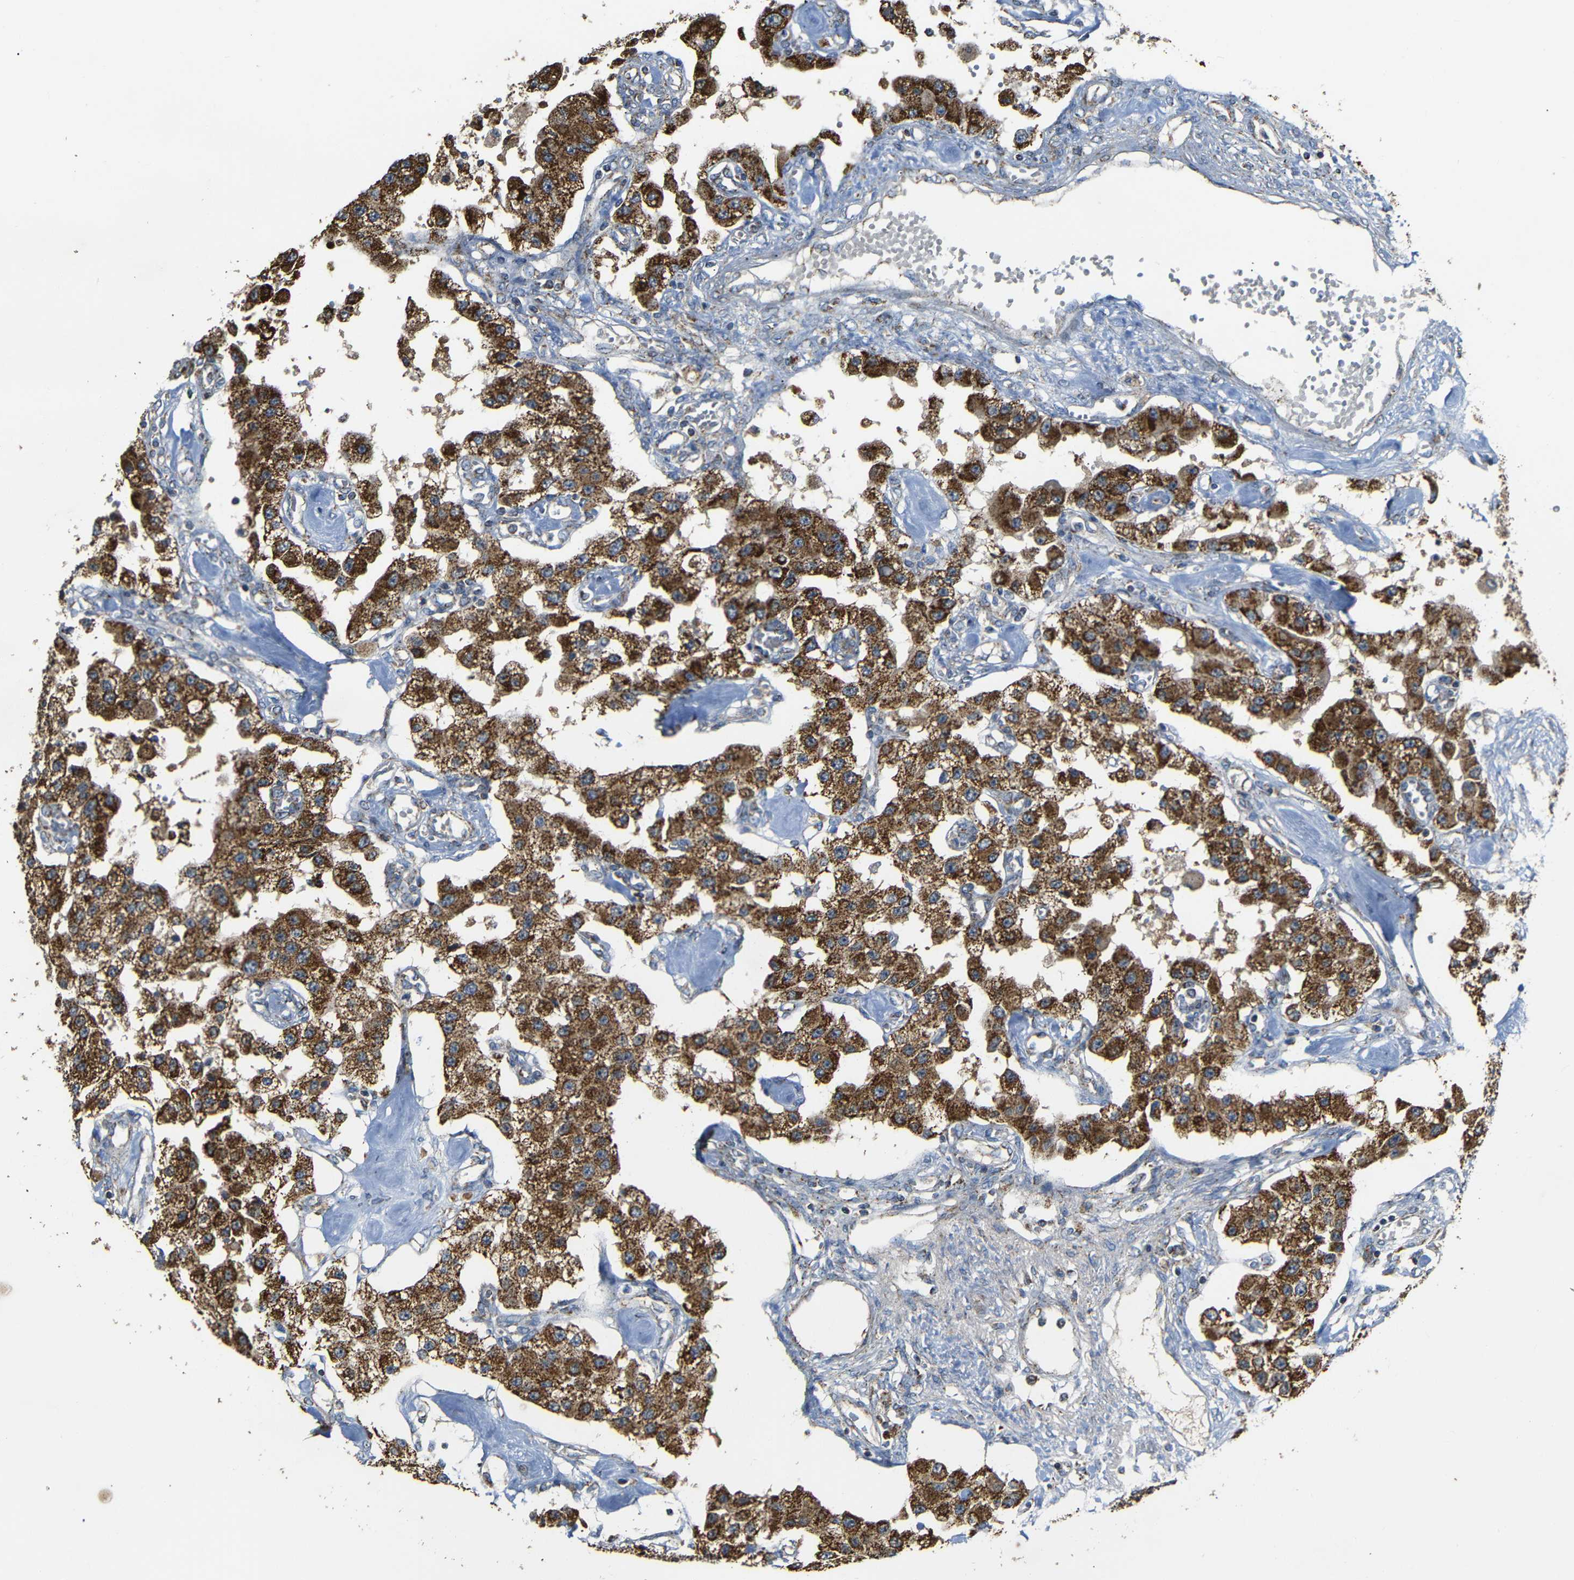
{"staining": {"intensity": "strong", "quantity": ">75%", "location": "cytoplasmic/membranous"}, "tissue": "carcinoid", "cell_type": "Tumor cells", "image_type": "cancer", "snomed": [{"axis": "morphology", "description": "Carcinoid, malignant, NOS"}, {"axis": "topography", "description": "Pancreas"}], "caption": "Immunohistochemical staining of malignant carcinoid demonstrates high levels of strong cytoplasmic/membranous protein positivity in approximately >75% of tumor cells. Nuclei are stained in blue.", "gene": "NR3C2", "patient": {"sex": "male", "age": 41}}